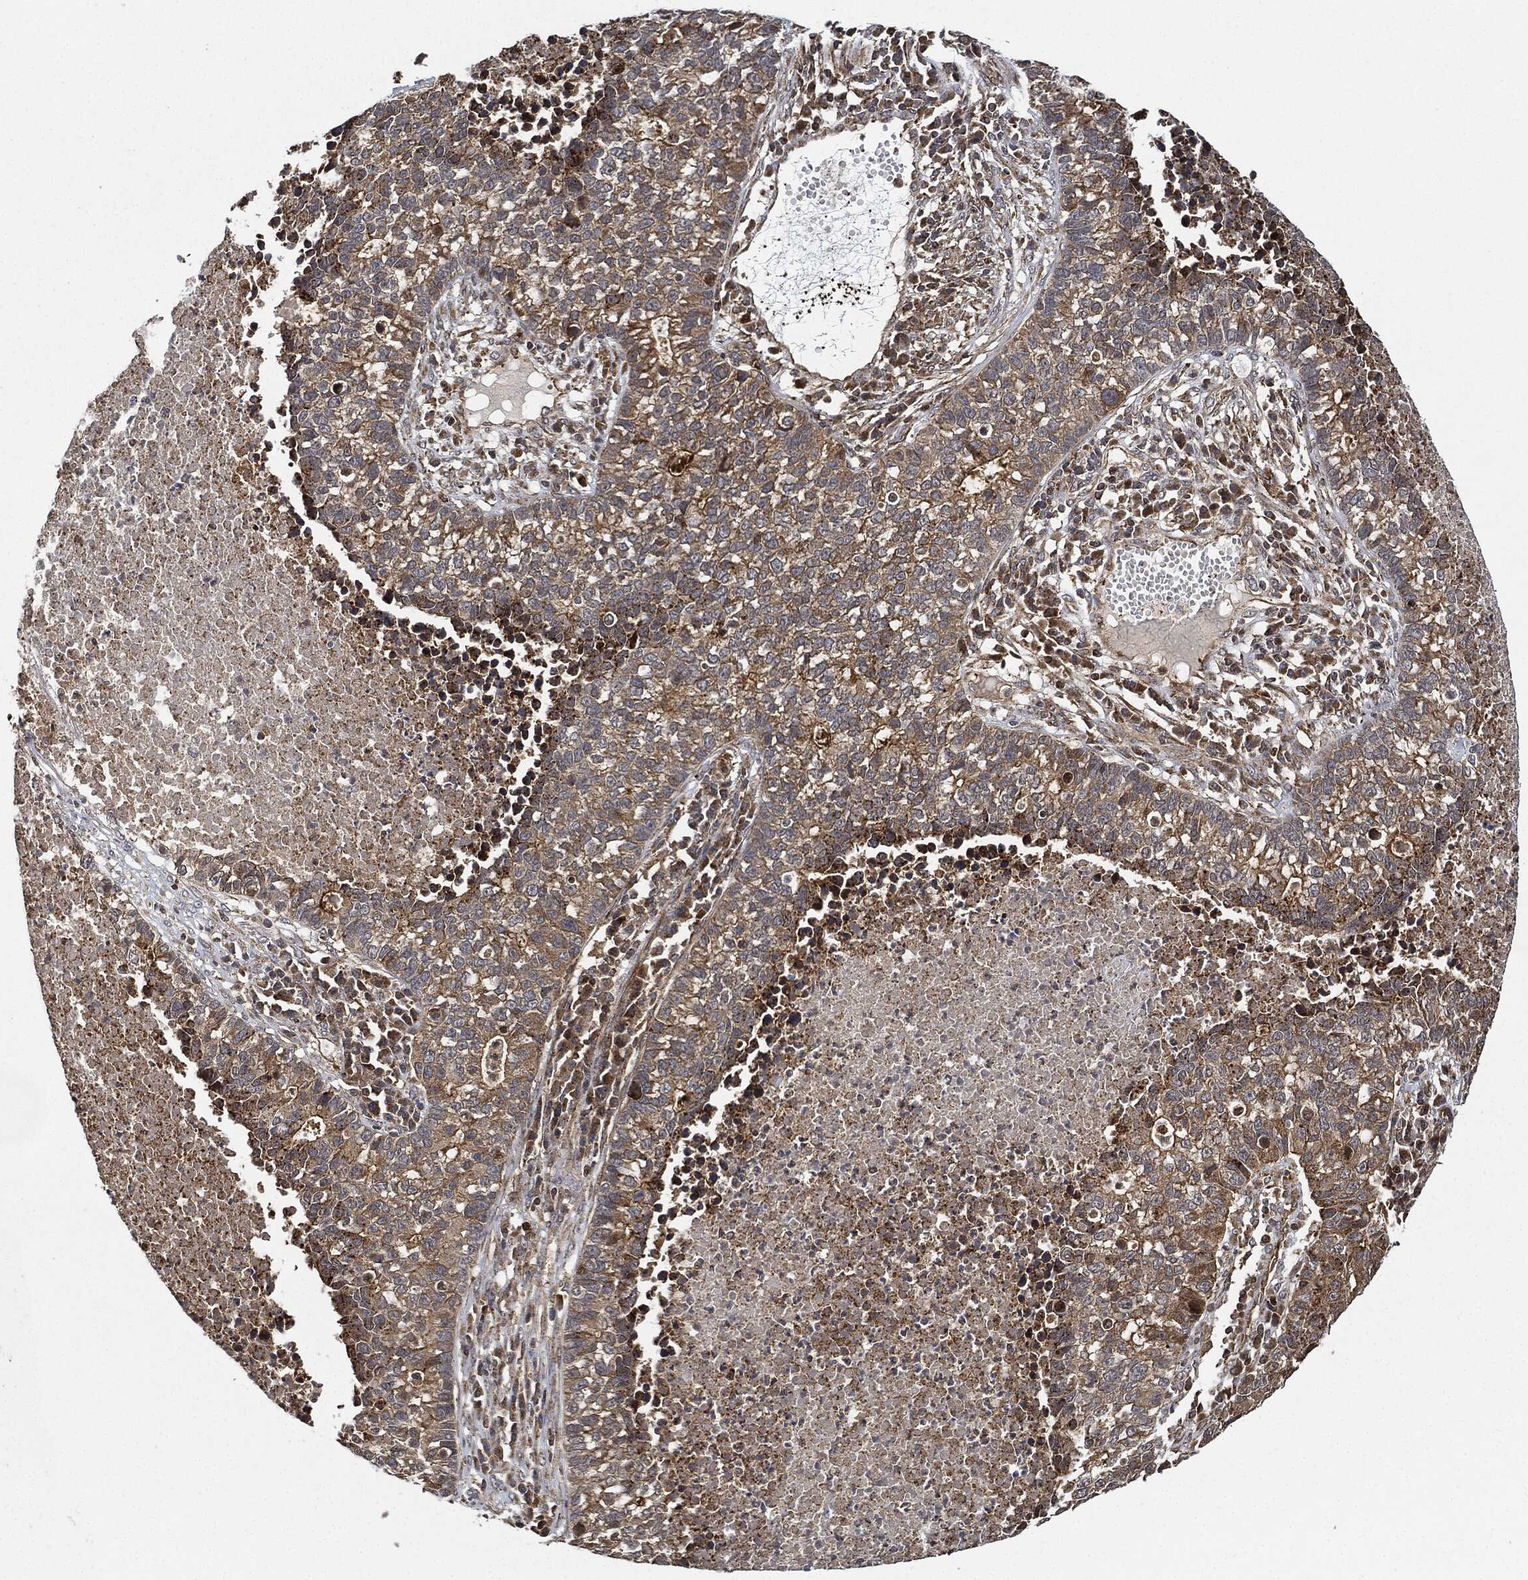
{"staining": {"intensity": "moderate", "quantity": "25%-75%", "location": "cytoplasmic/membranous"}, "tissue": "lung cancer", "cell_type": "Tumor cells", "image_type": "cancer", "snomed": [{"axis": "morphology", "description": "Adenocarcinoma, NOS"}, {"axis": "topography", "description": "Lung"}], "caption": "High-magnification brightfield microscopy of lung adenocarcinoma stained with DAB (3,3'-diaminobenzidine) (brown) and counterstained with hematoxylin (blue). tumor cells exhibit moderate cytoplasmic/membranous positivity is identified in about25%-75% of cells.", "gene": "MAP3K3", "patient": {"sex": "male", "age": 57}}